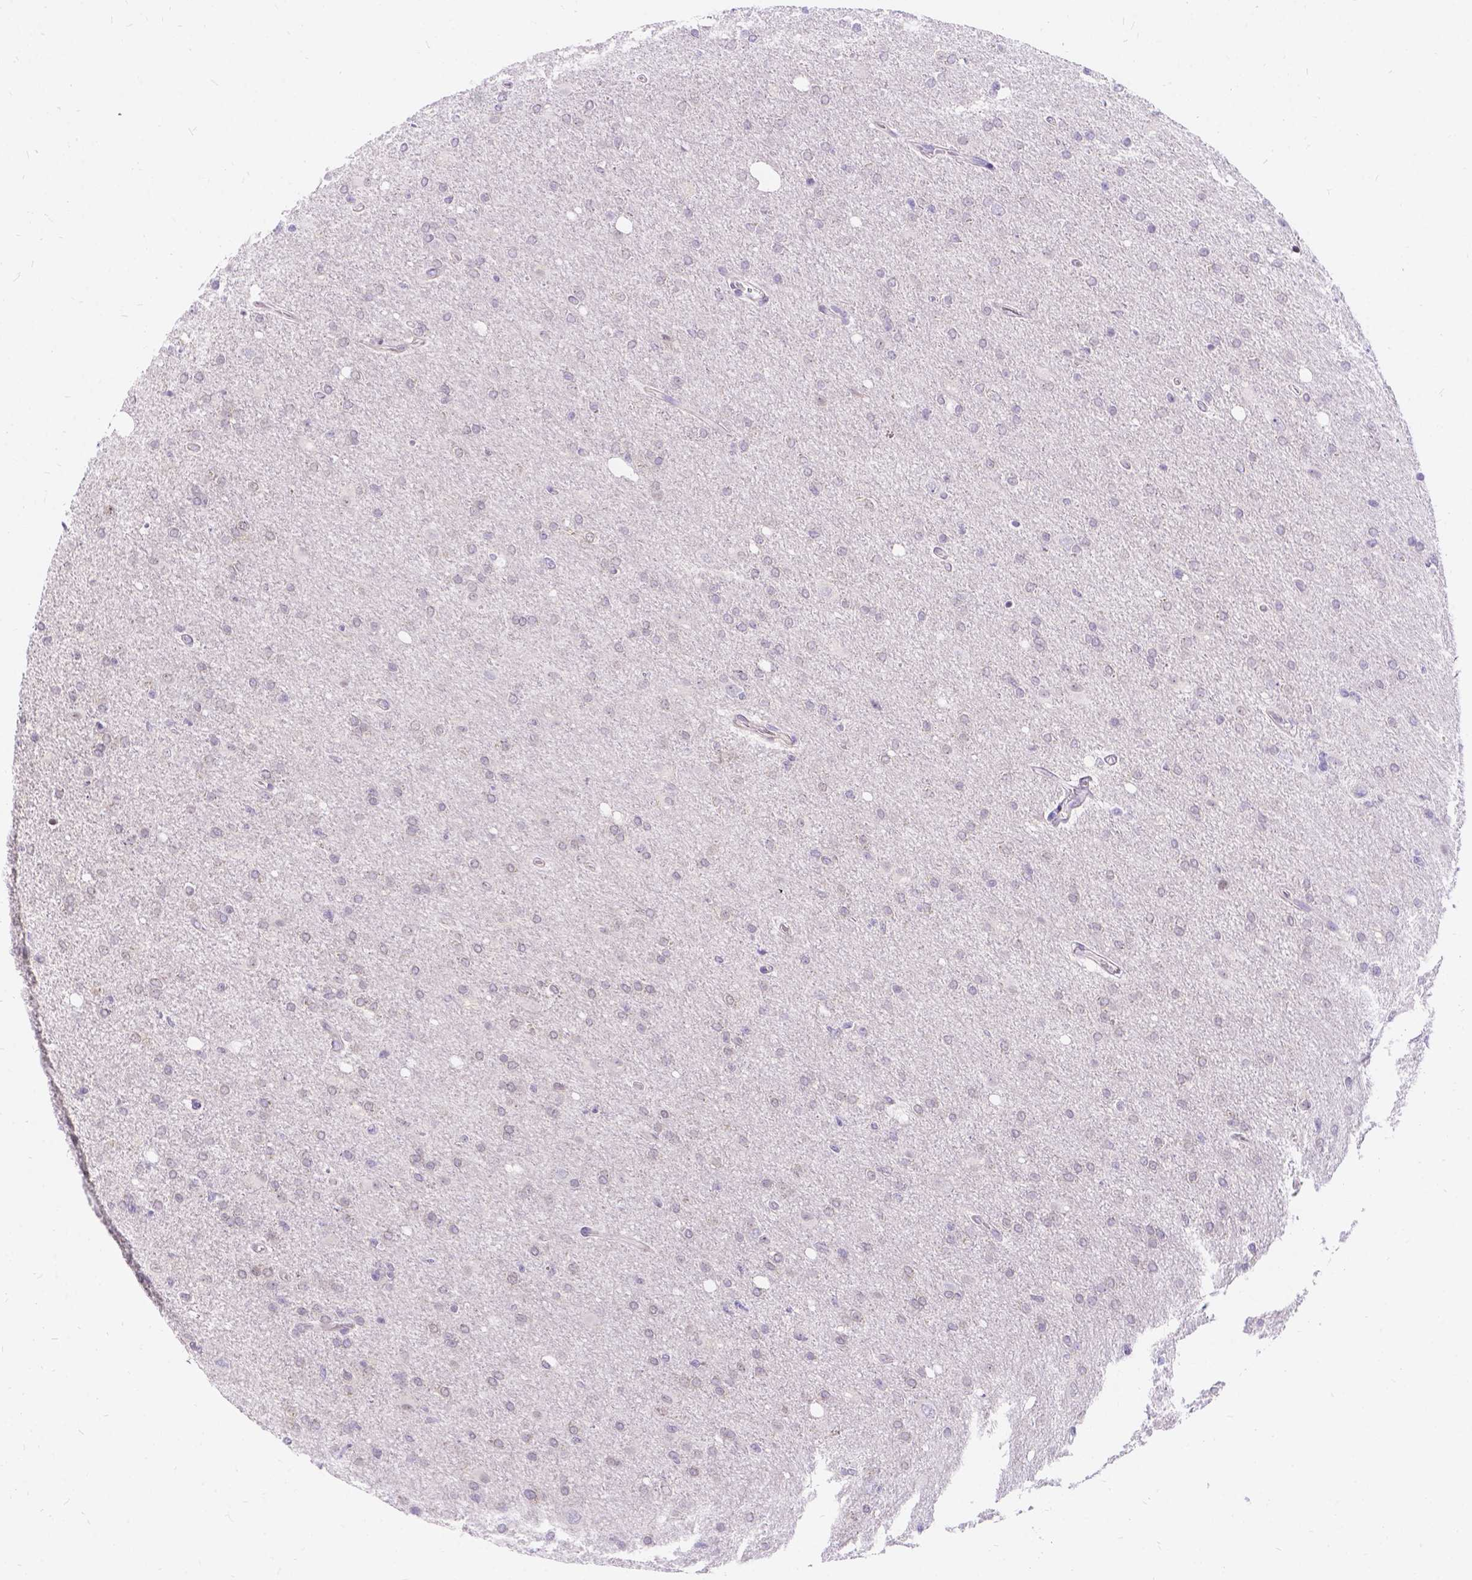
{"staining": {"intensity": "negative", "quantity": "none", "location": "none"}, "tissue": "glioma", "cell_type": "Tumor cells", "image_type": "cancer", "snomed": [{"axis": "morphology", "description": "Glioma, malignant, High grade"}, {"axis": "topography", "description": "Cerebral cortex"}], "caption": "This is a photomicrograph of IHC staining of glioma, which shows no staining in tumor cells.", "gene": "PALS1", "patient": {"sex": "male", "age": 70}}